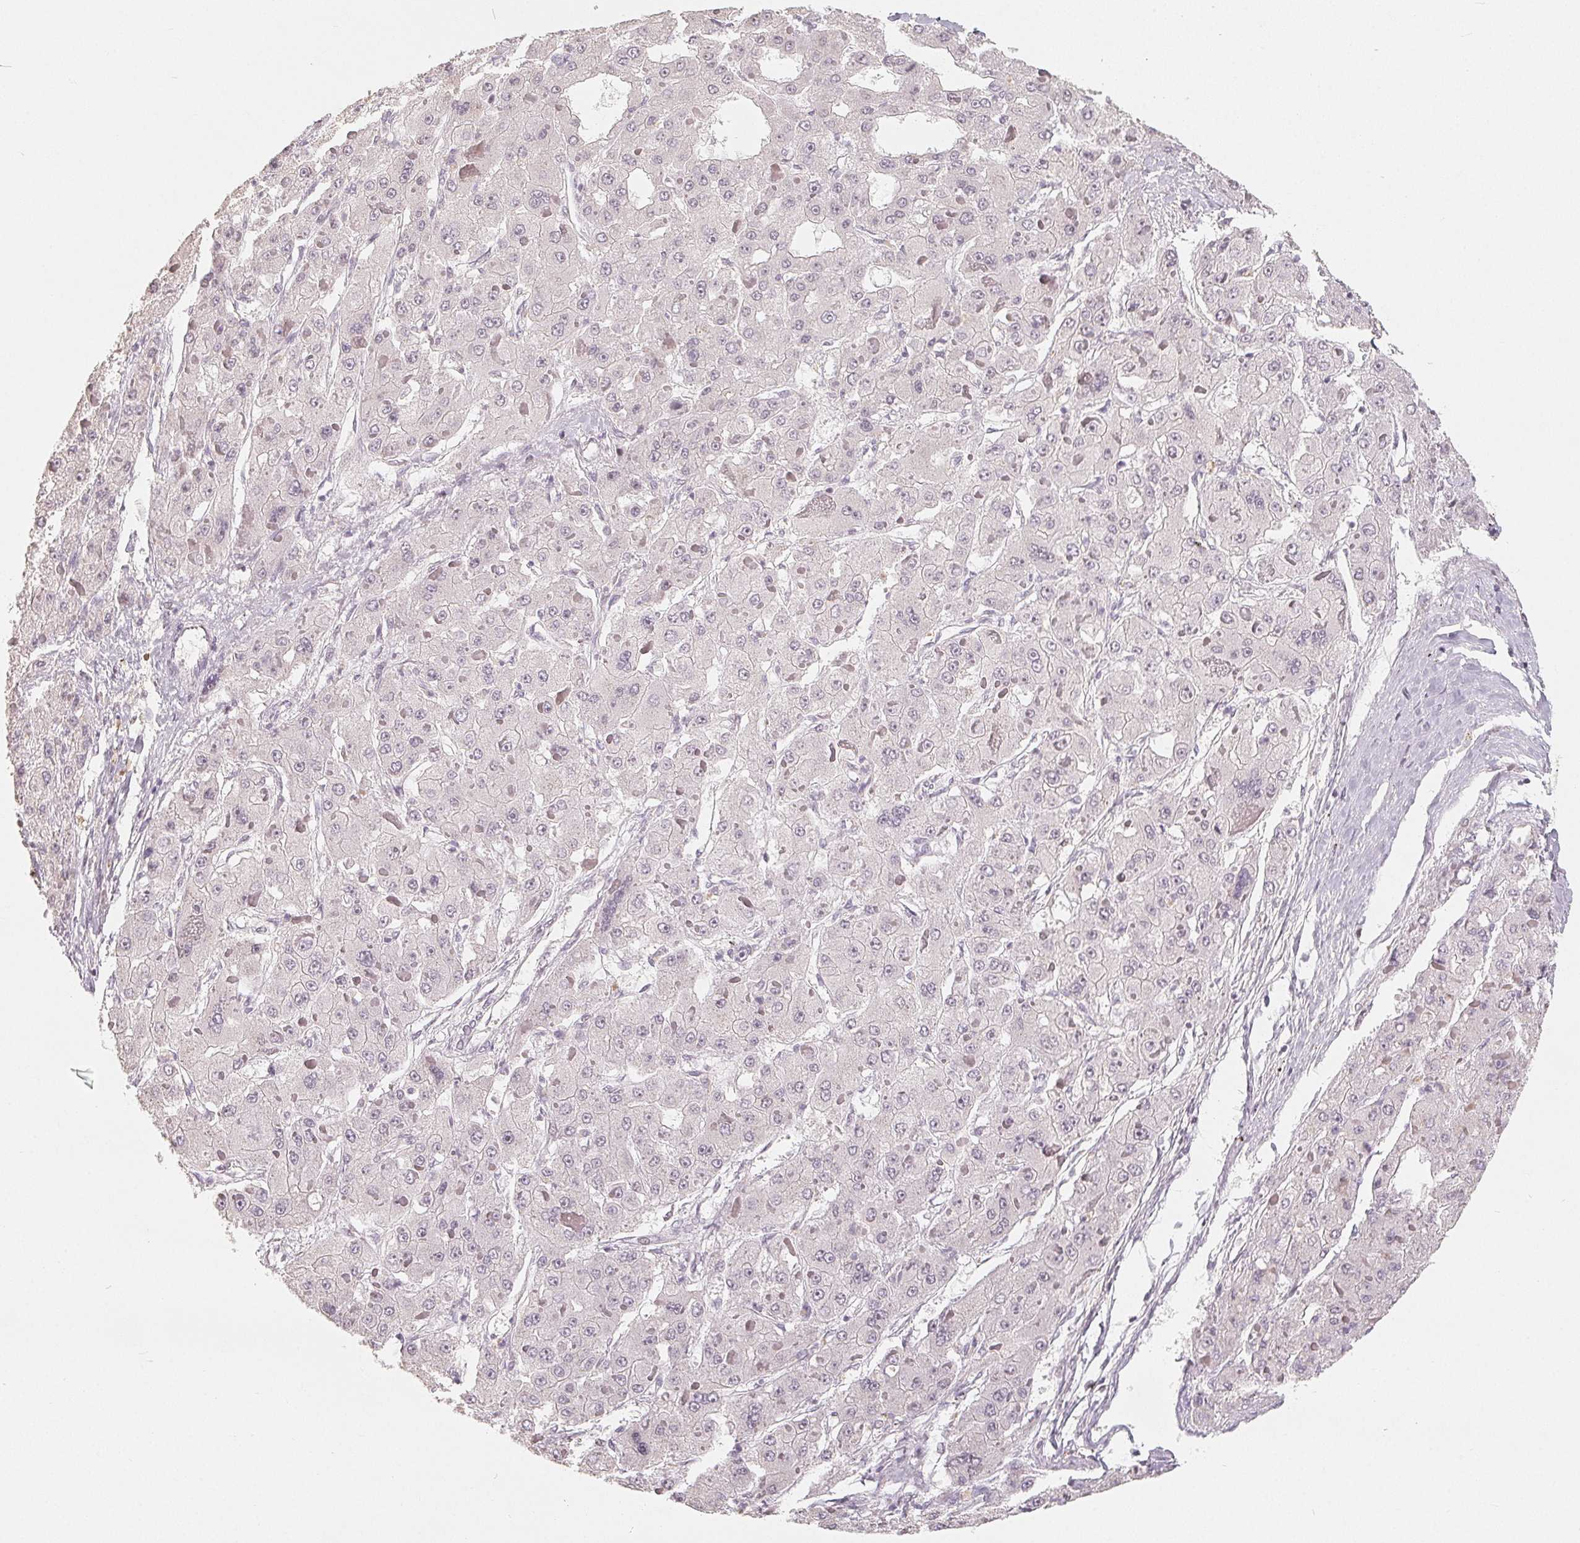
{"staining": {"intensity": "negative", "quantity": "none", "location": "none"}, "tissue": "liver cancer", "cell_type": "Tumor cells", "image_type": "cancer", "snomed": [{"axis": "morphology", "description": "Carcinoma, Hepatocellular, NOS"}, {"axis": "topography", "description": "Liver"}], "caption": "Histopathology image shows no protein positivity in tumor cells of liver hepatocellular carcinoma tissue. The staining is performed using DAB (3,3'-diaminobenzidine) brown chromogen with nuclei counter-stained in using hematoxylin.", "gene": "CCDC138", "patient": {"sex": "female", "age": 73}}